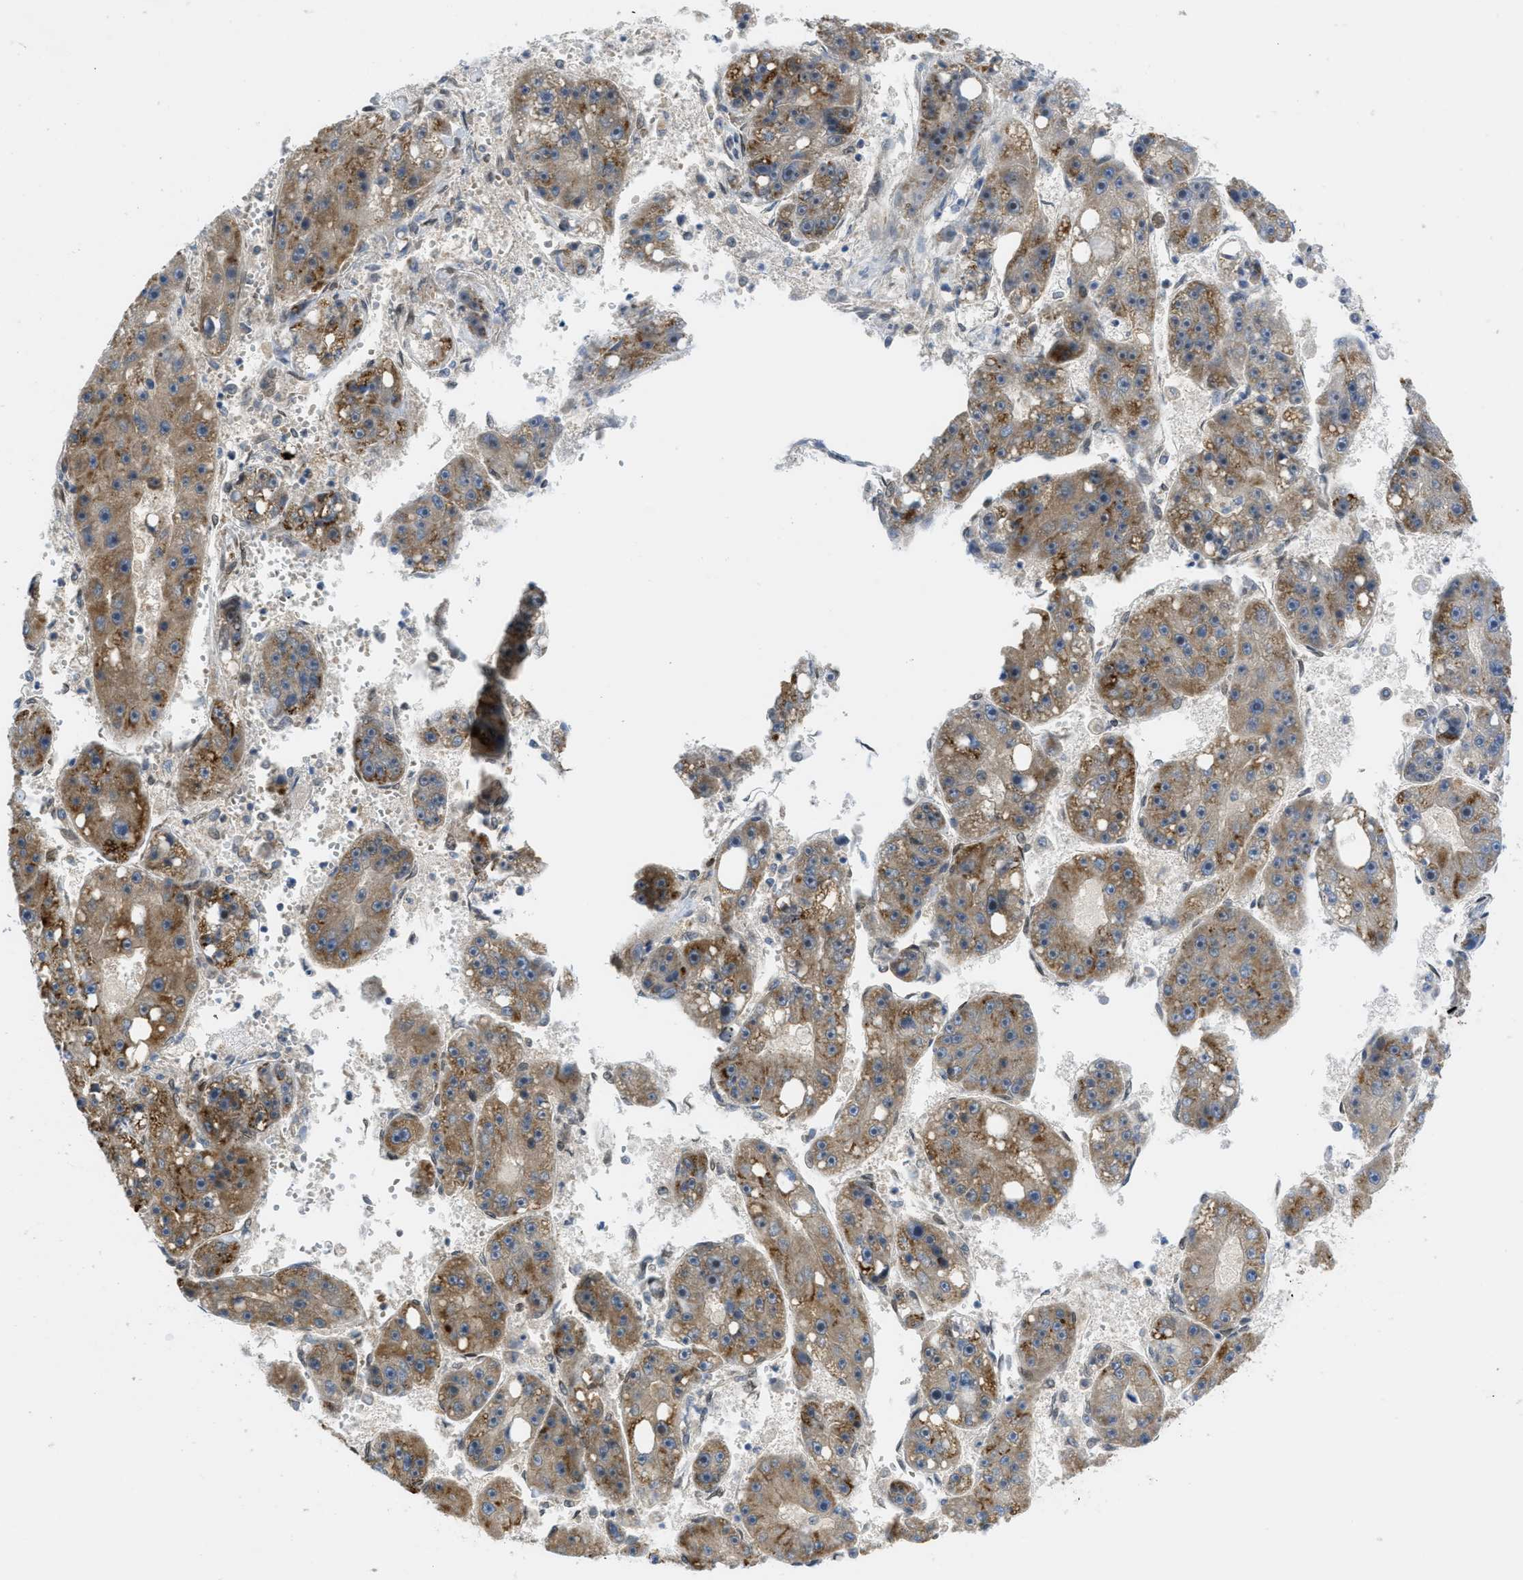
{"staining": {"intensity": "moderate", "quantity": "25%-75%", "location": "cytoplasmic/membranous"}, "tissue": "liver cancer", "cell_type": "Tumor cells", "image_type": "cancer", "snomed": [{"axis": "morphology", "description": "Carcinoma, Hepatocellular, NOS"}, {"axis": "topography", "description": "Liver"}], "caption": "Approximately 25%-75% of tumor cells in liver cancer display moderate cytoplasmic/membranous protein expression as visualized by brown immunohistochemical staining.", "gene": "EIF2AK3", "patient": {"sex": "female", "age": 61}}